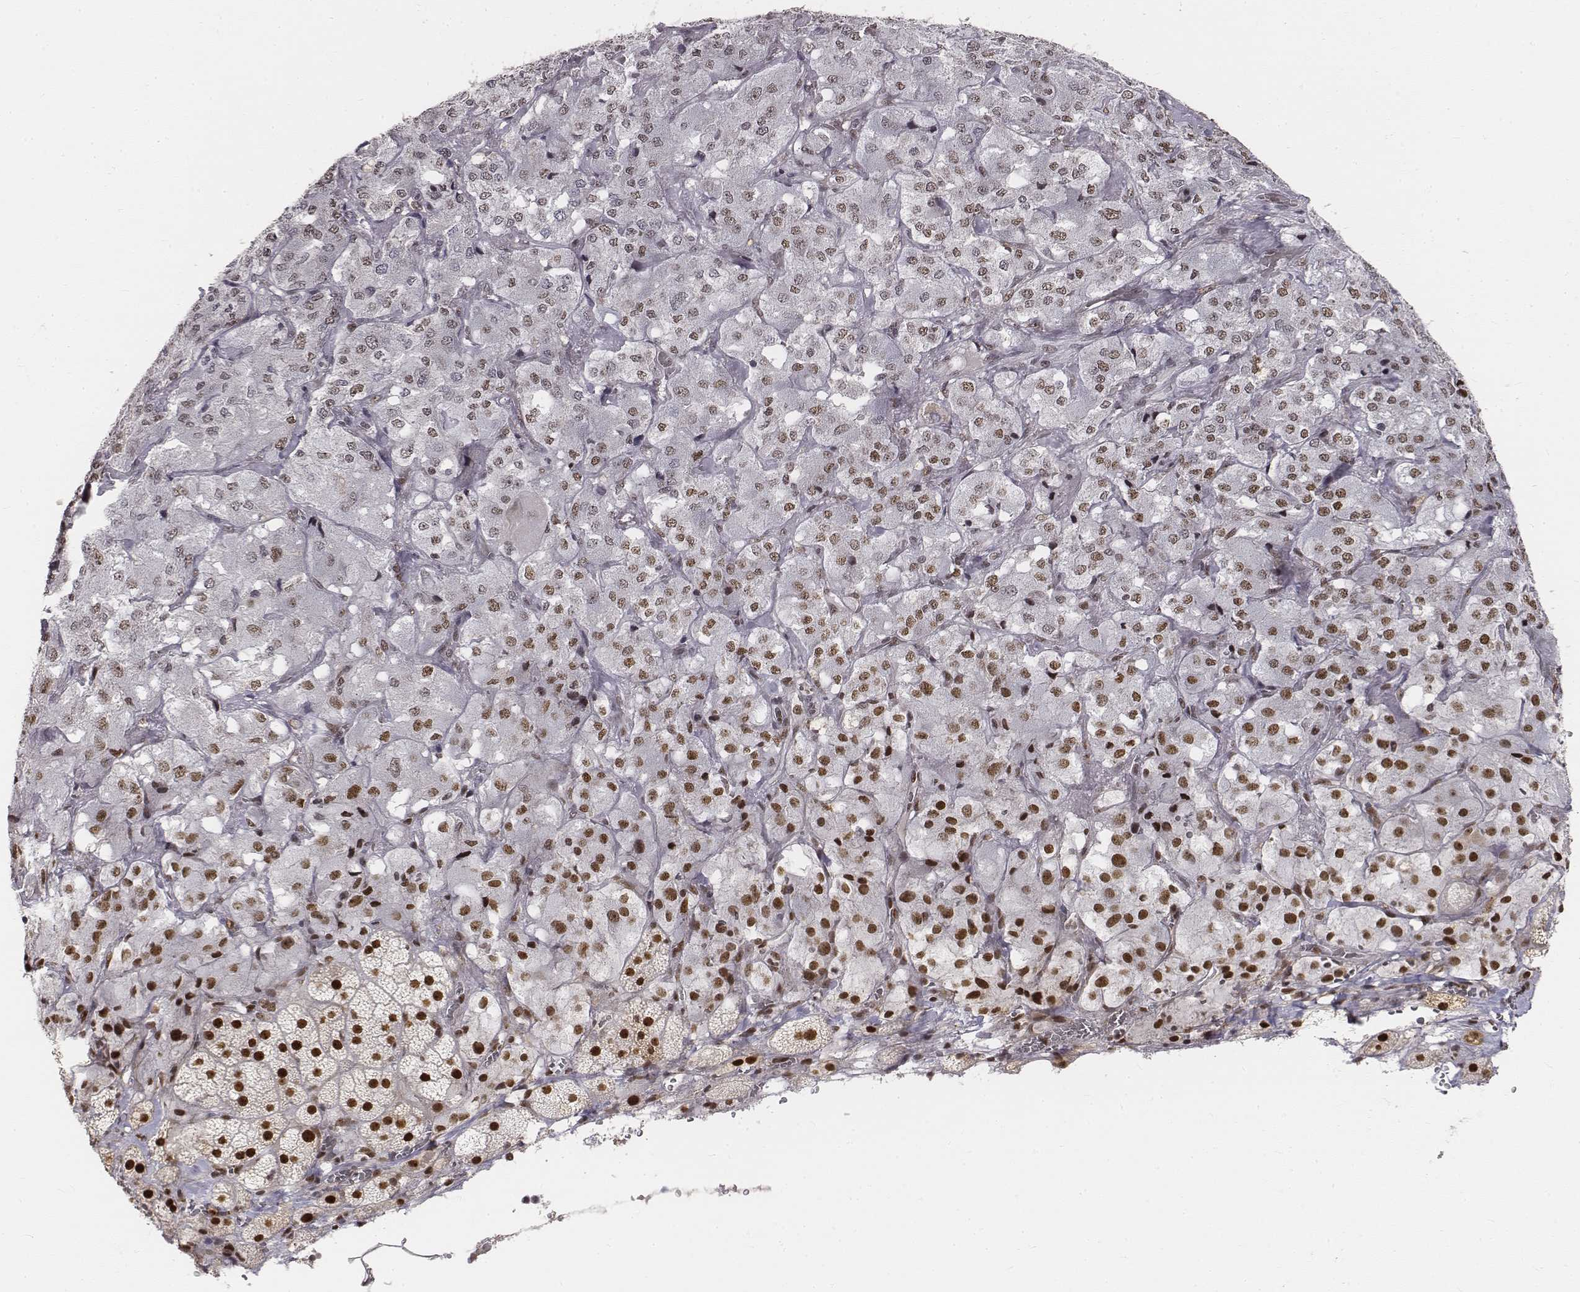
{"staining": {"intensity": "moderate", "quantity": ">75%", "location": "nuclear"}, "tissue": "adrenal gland", "cell_type": "Glandular cells", "image_type": "normal", "snomed": [{"axis": "morphology", "description": "Normal tissue, NOS"}, {"axis": "topography", "description": "Adrenal gland"}], "caption": "This is a micrograph of immunohistochemistry (IHC) staining of benign adrenal gland, which shows moderate expression in the nuclear of glandular cells.", "gene": "PHF6", "patient": {"sex": "male", "age": 57}}